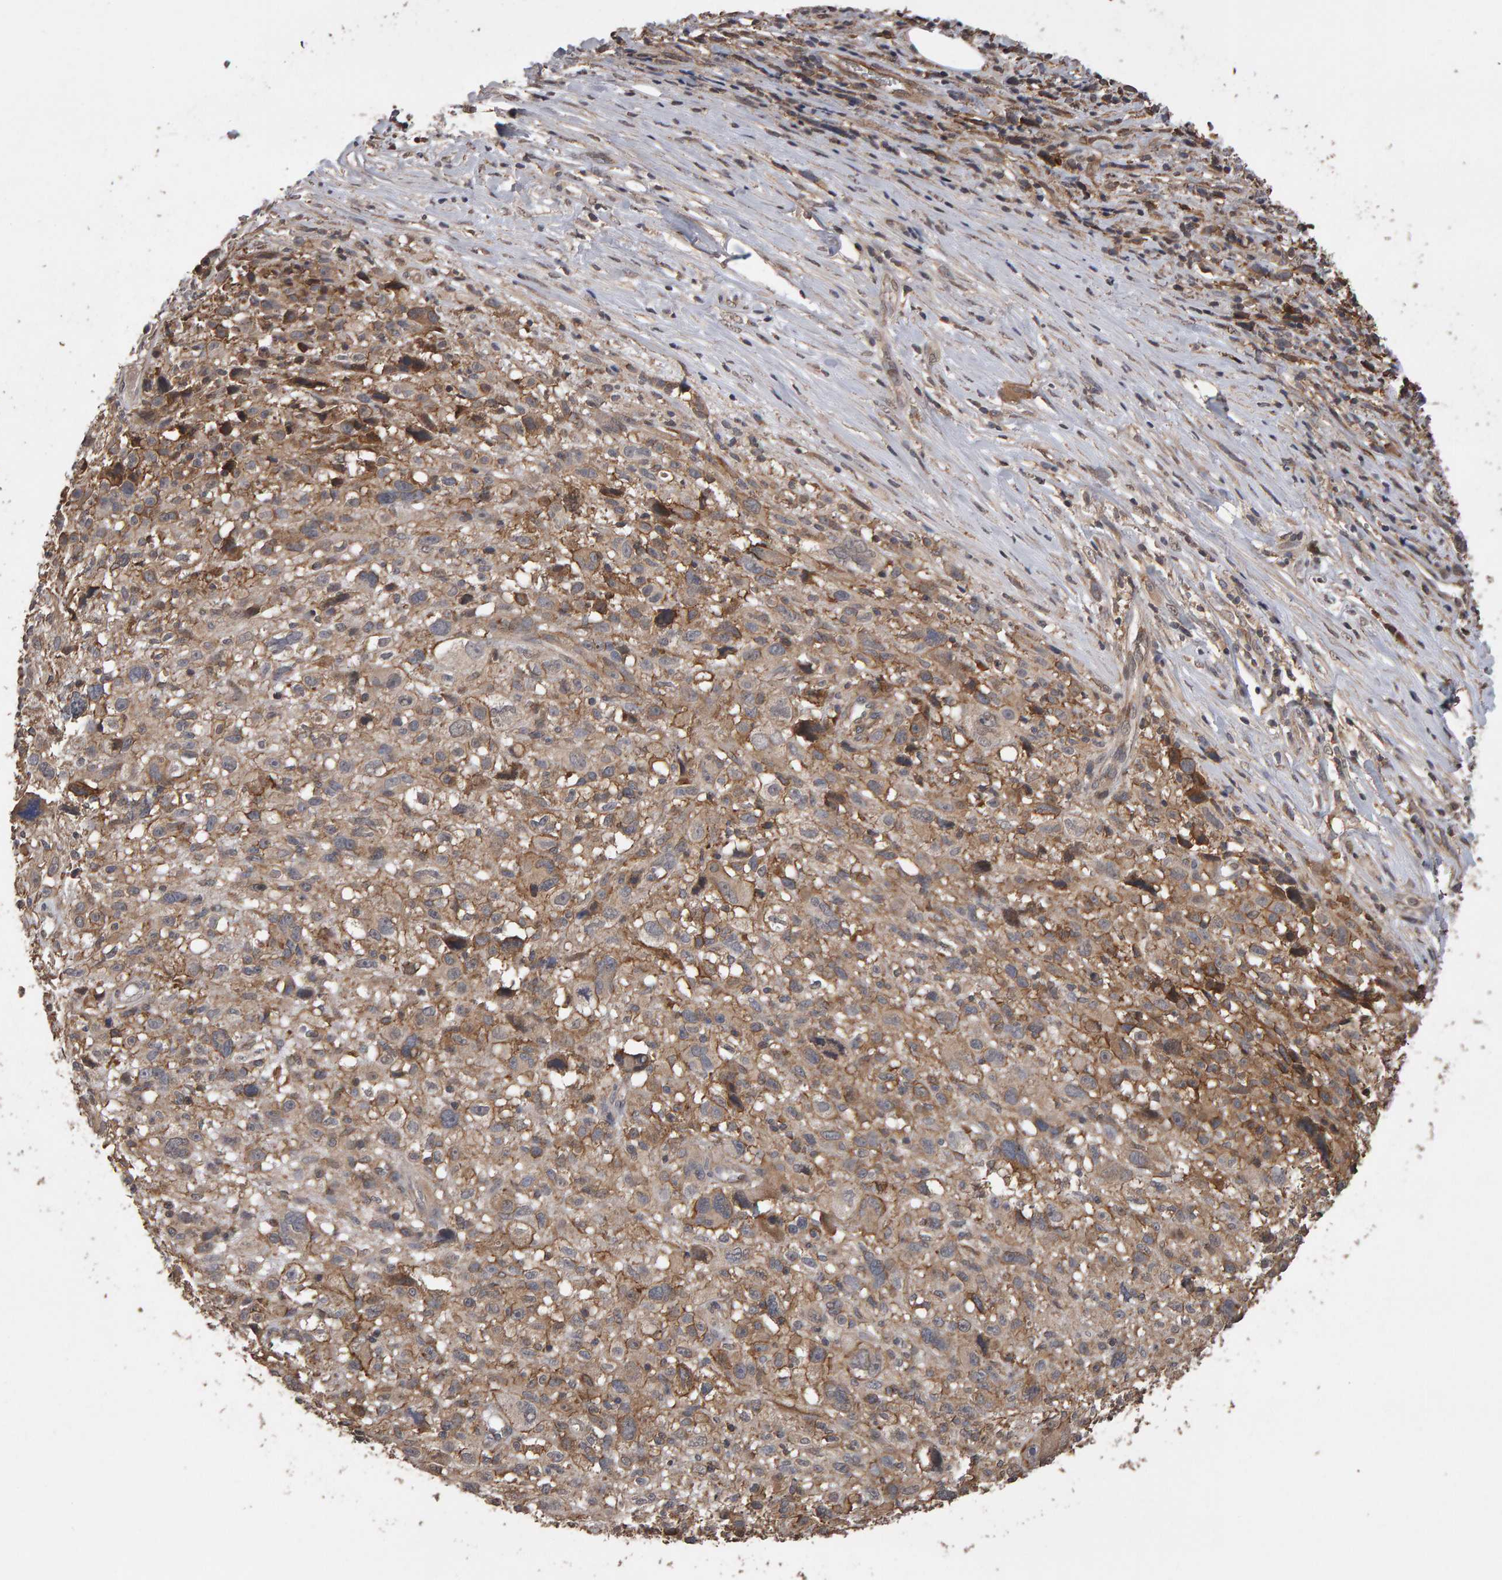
{"staining": {"intensity": "weak", "quantity": "25%-75%", "location": "cytoplasmic/membranous"}, "tissue": "melanoma", "cell_type": "Tumor cells", "image_type": "cancer", "snomed": [{"axis": "morphology", "description": "Malignant melanoma, NOS"}, {"axis": "topography", "description": "Skin"}], "caption": "Immunohistochemical staining of human melanoma demonstrates low levels of weak cytoplasmic/membranous protein positivity in about 25%-75% of tumor cells.", "gene": "SCRIB", "patient": {"sex": "female", "age": 55}}